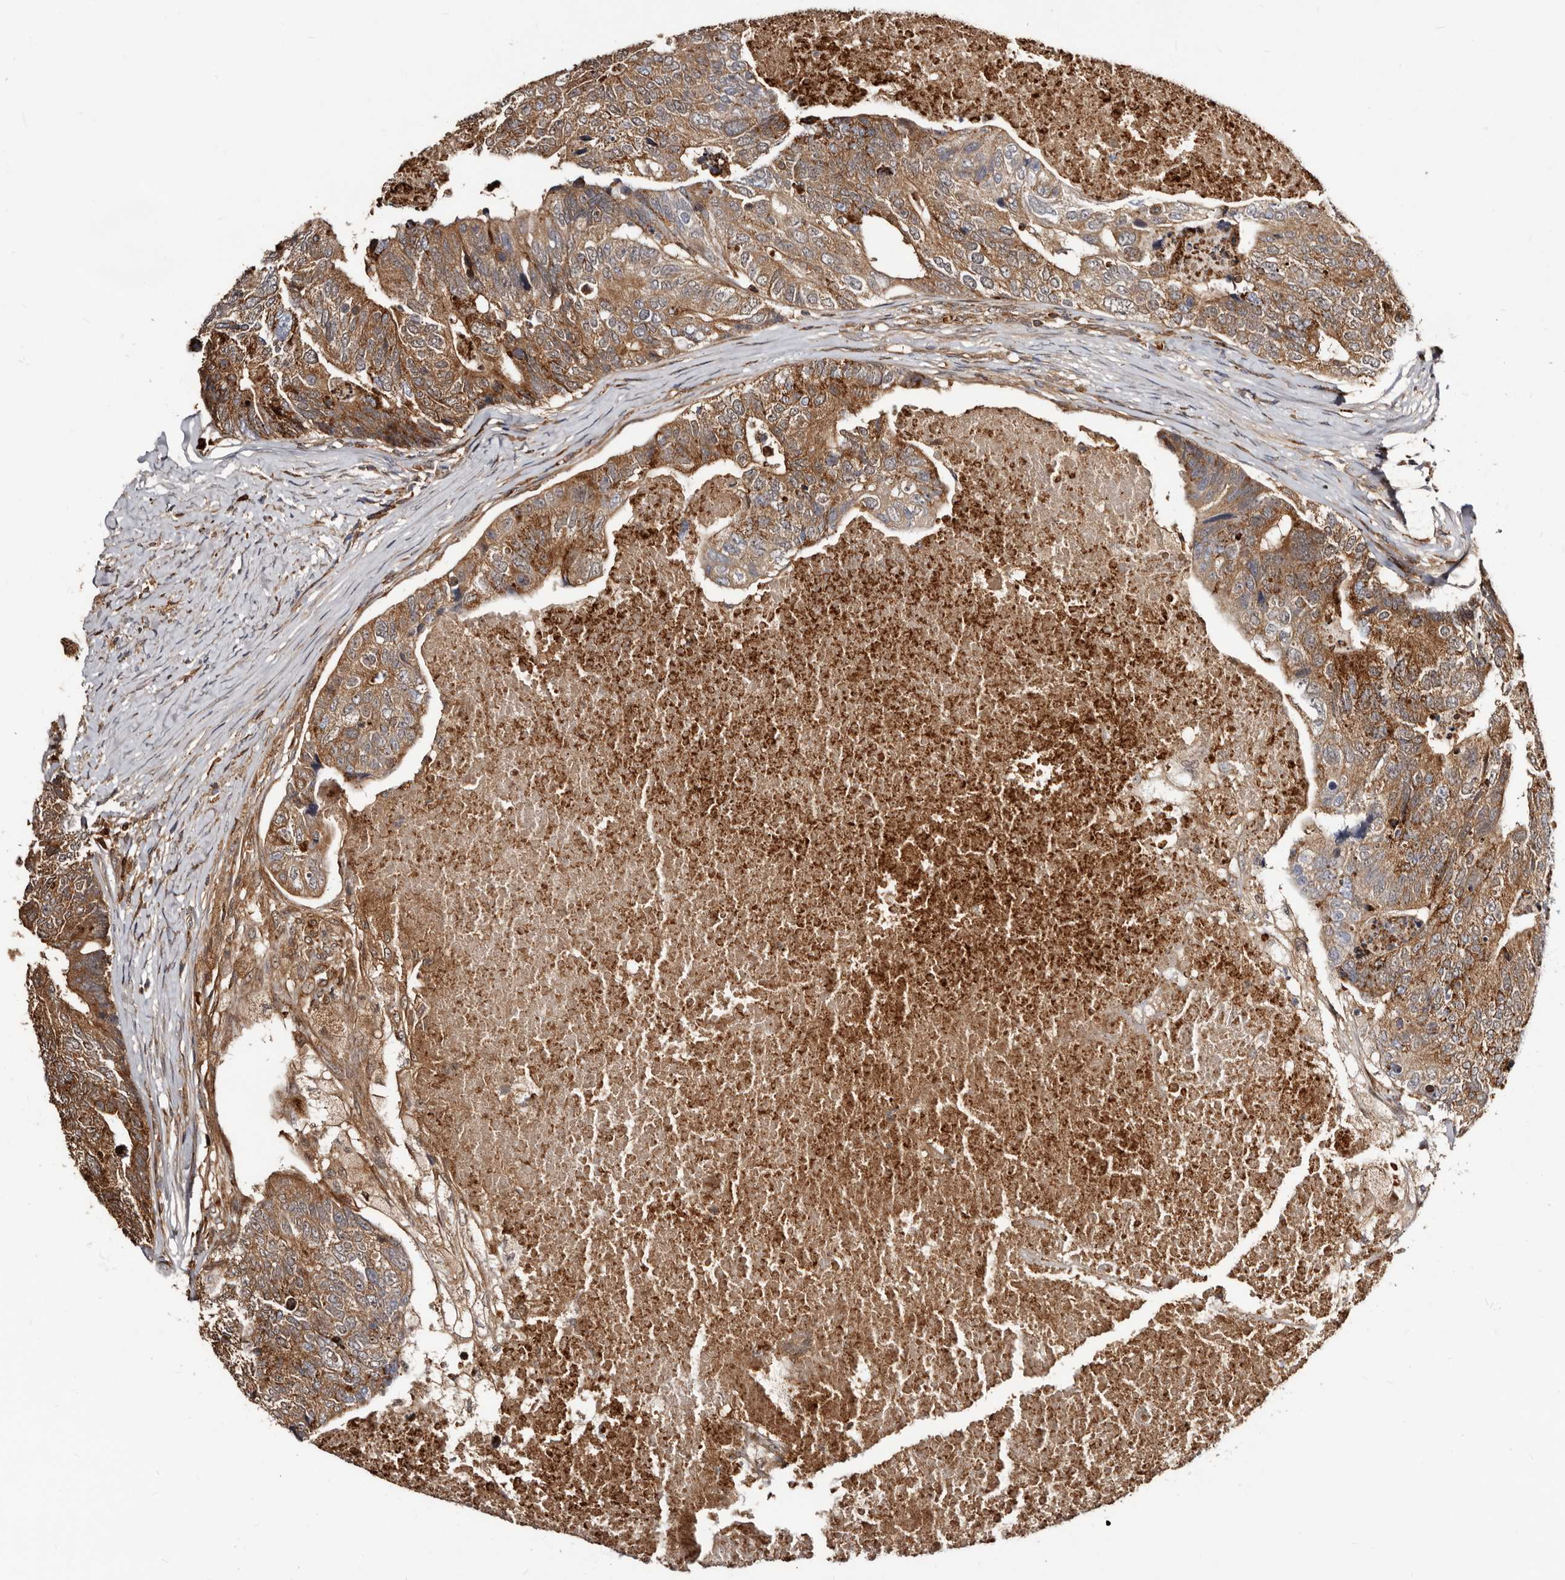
{"staining": {"intensity": "moderate", "quantity": ">75%", "location": "cytoplasmic/membranous"}, "tissue": "colorectal cancer", "cell_type": "Tumor cells", "image_type": "cancer", "snomed": [{"axis": "morphology", "description": "Adenocarcinoma, NOS"}, {"axis": "topography", "description": "Colon"}], "caption": "Colorectal cancer (adenocarcinoma) was stained to show a protein in brown. There is medium levels of moderate cytoplasmic/membranous expression in approximately >75% of tumor cells.", "gene": "BAX", "patient": {"sex": "female", "age": 67}}